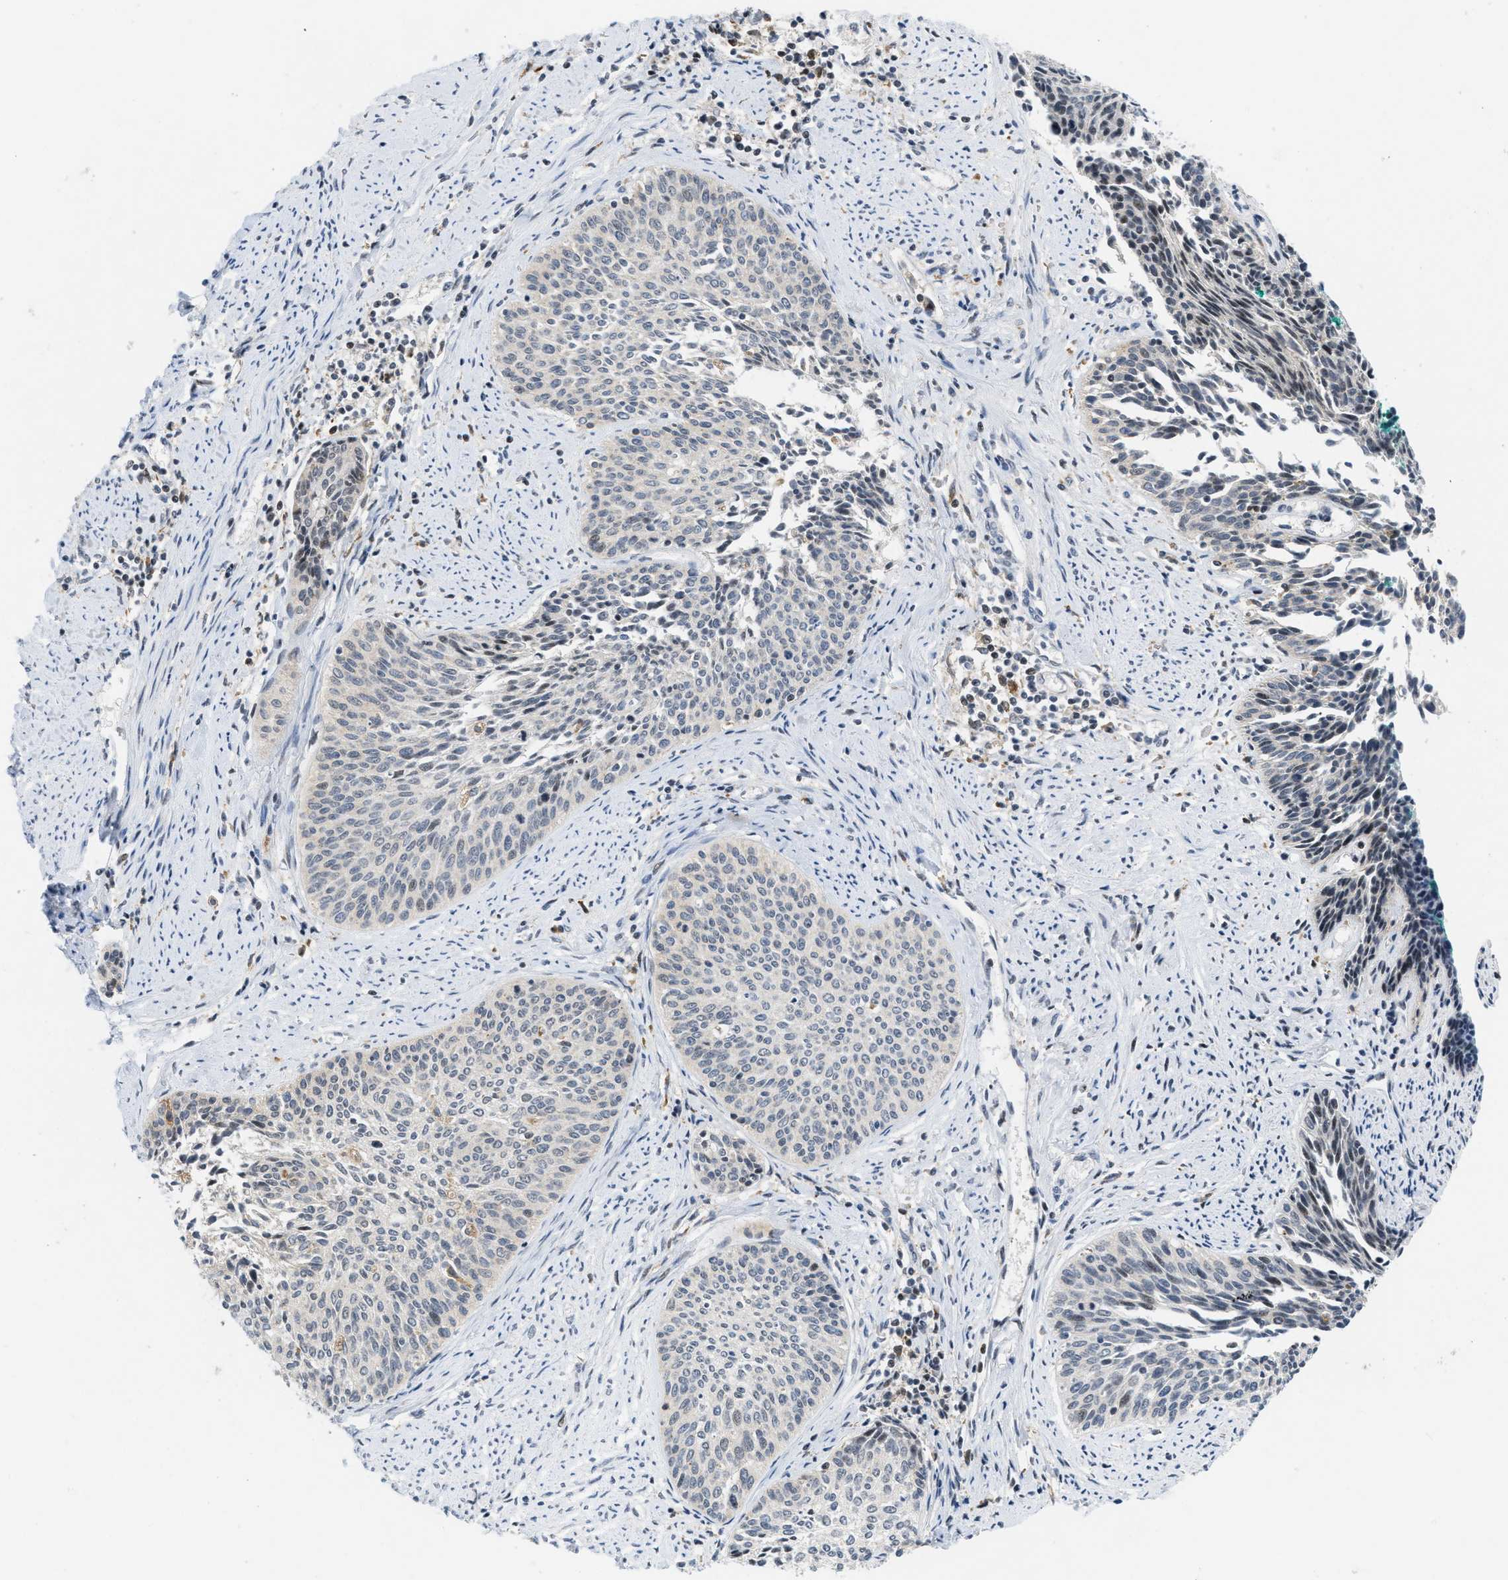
{"staining": {"intensity": "negative", "quantity": "none", "location": "none"}, "tissue": "cervical cancer", "cell_type": "Tumor cells", "image_type": "cancer", "snomed": [{"axis": "morphology", "description": "Squamous cell carcinoma, NOS"}, {"axis": "topography", "description": "Cervix"}], "caption": "High power microscopy micrograph of an immunohistochemistry (IHC) photomicrograph of squamous cell carcinoma (cervical), revealing no significant positivity in tumor cells.", "gene": "ING1", "patient": {"sex": "female", "age": 55}}